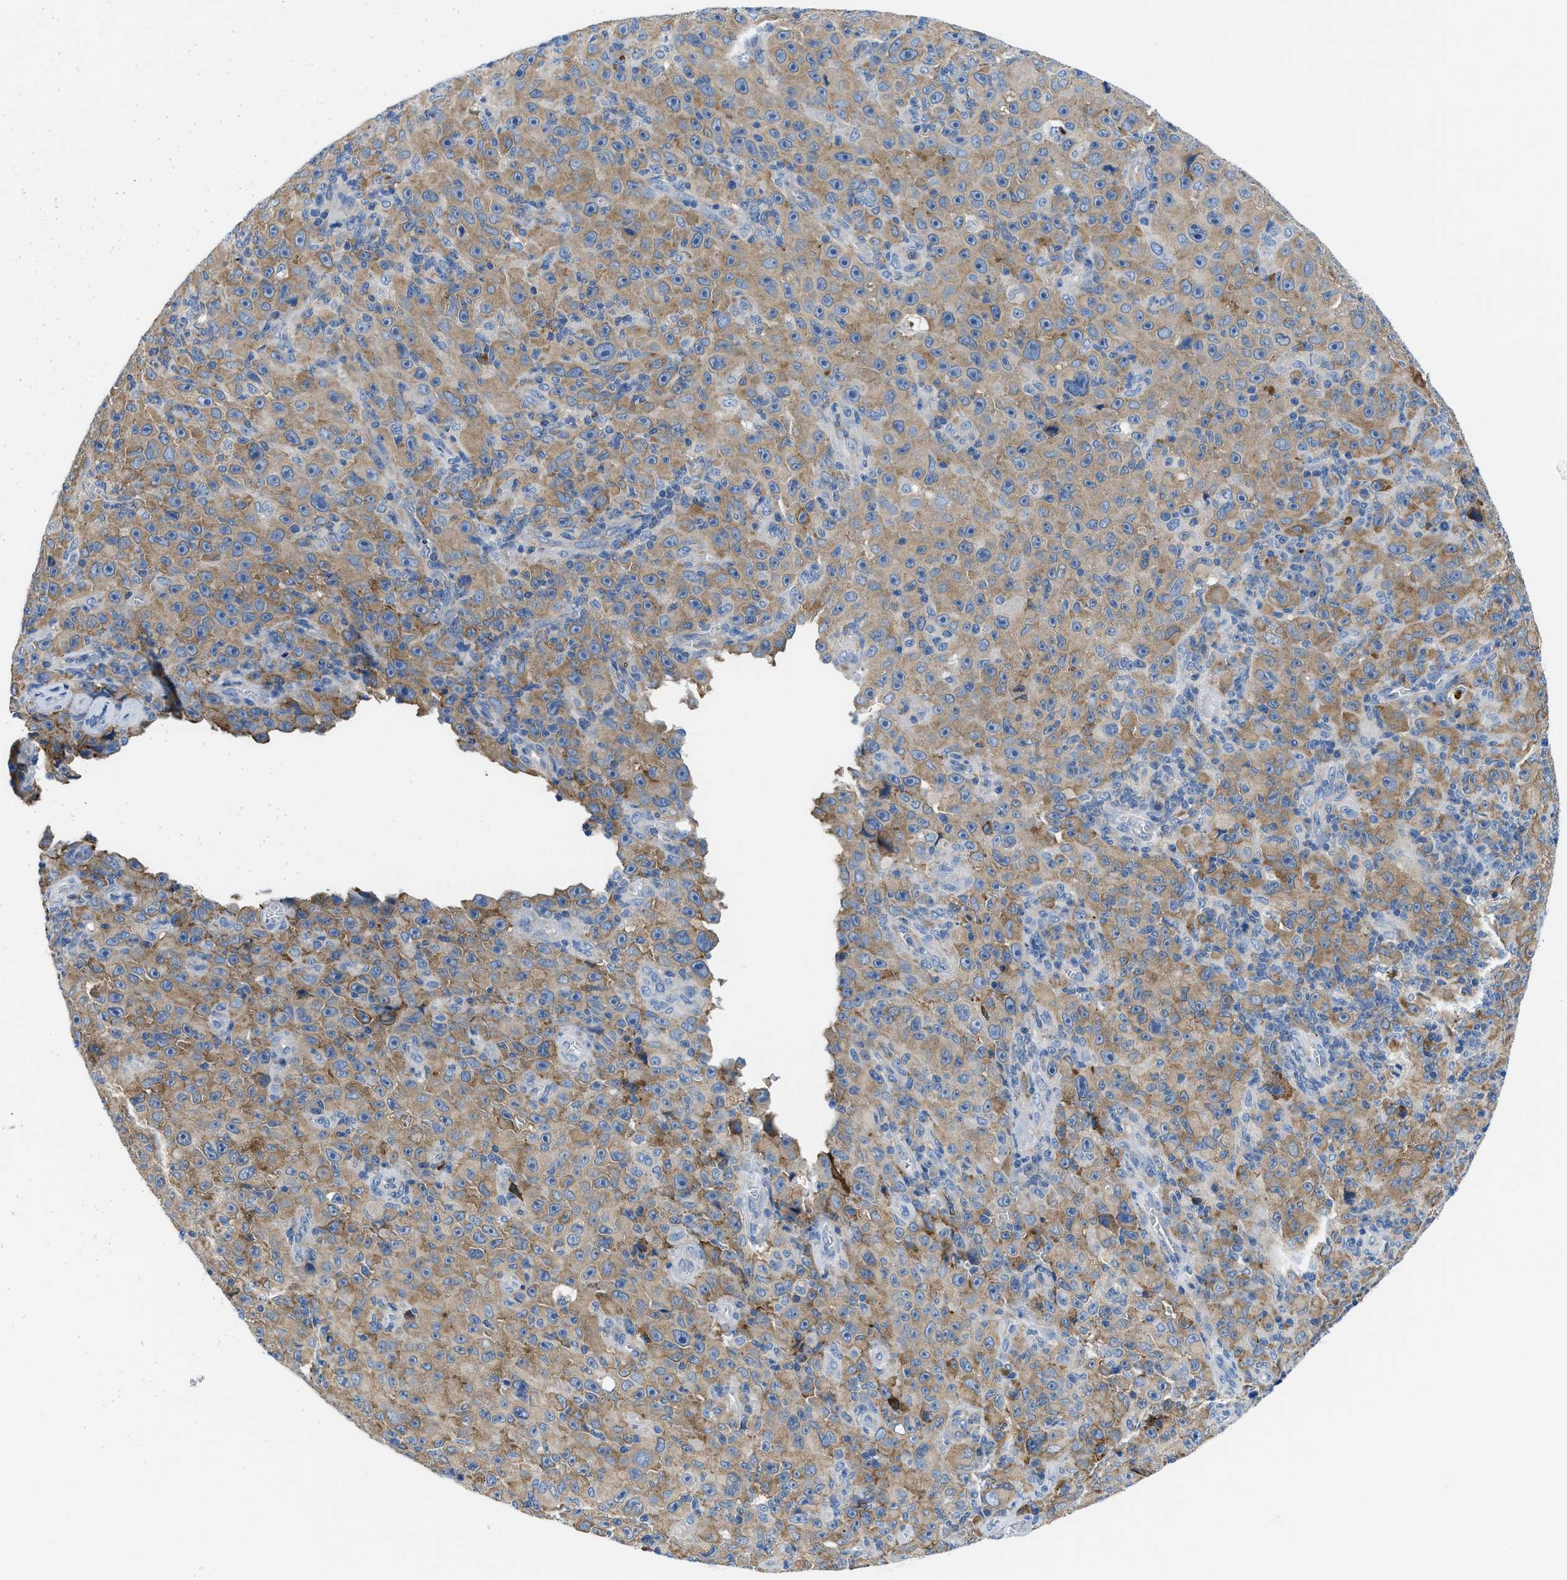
{"staining": {"intensity": "moderate", "quantity": "25%-75%", "location": "cytoplasmic/membranous"}, "tissue": "melanoma", "cell_type": "Tumor cells", "image_type": "cancer", "snomed": [{"axis": "morphology", "description": "Malignant melanoma, NOS"}, {"axis": "topography", "description": "Skin"}], "caption": "Protein expression analysis of melanoma displays moderate cytoplasmic/membranous expression in approximately 25%-75% of tumor cells.", "gene": "BNC2", "patient": {"sex": "female", "age": 82}}